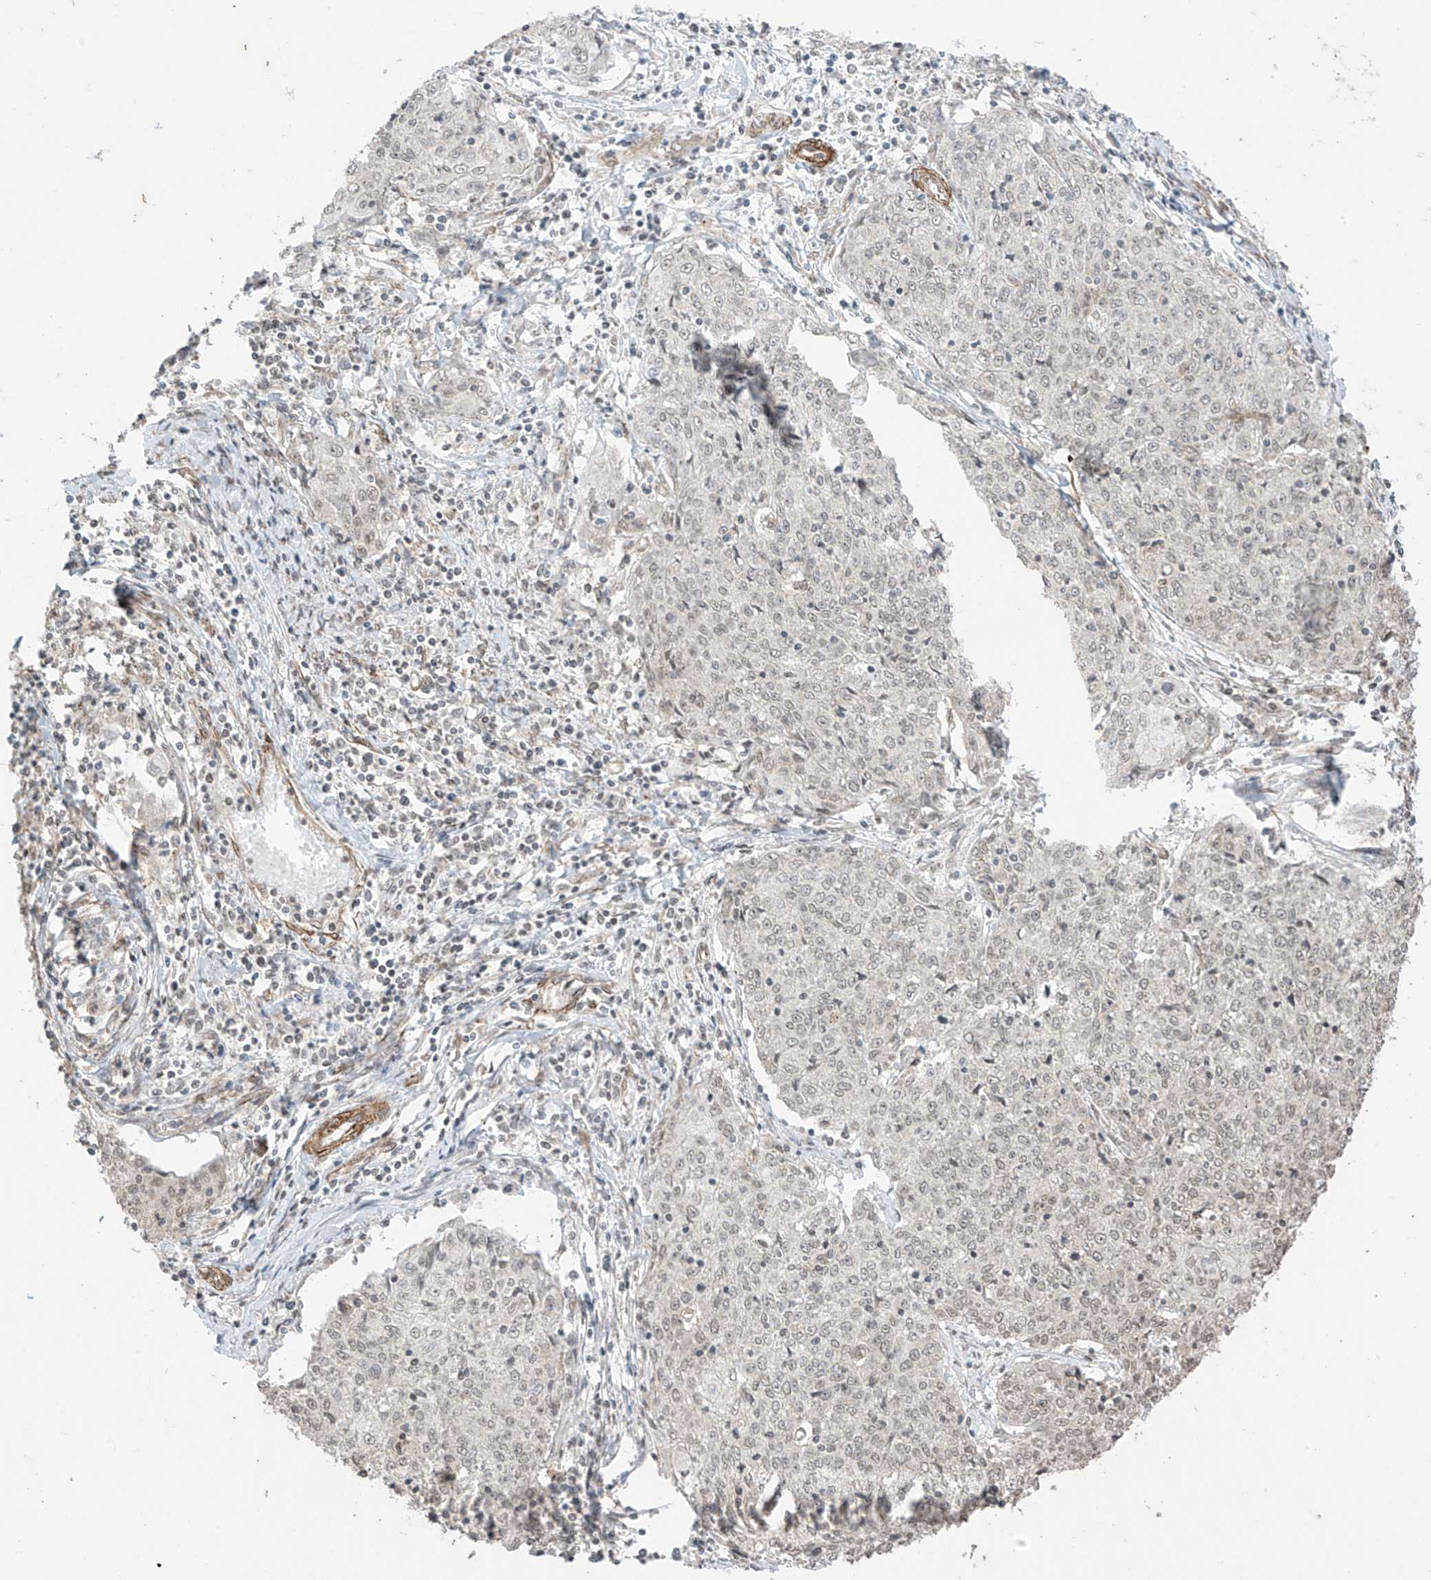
{"staining": {"intensity": "weak", "quantity": "25%-75%", "location": "nuclear"}, "tissue": "cervical cancer", "cell_type": "Tumor cells", "image_type": "cancer", "snomed": [{"axis": "morphology", "description": "Squamous cell carcinoma, NOS"}, {"axis": "topography", "description": "Cervix"}], "caption": "The immunohistochemical stain labels weak nuclear expression in tumor cells of cervical cancer (squamous cell carcinoma) tissue. Nuclei are stained in blue.", "gene": "TTLL5", "patient": {"sex": "female", "age": 48}}